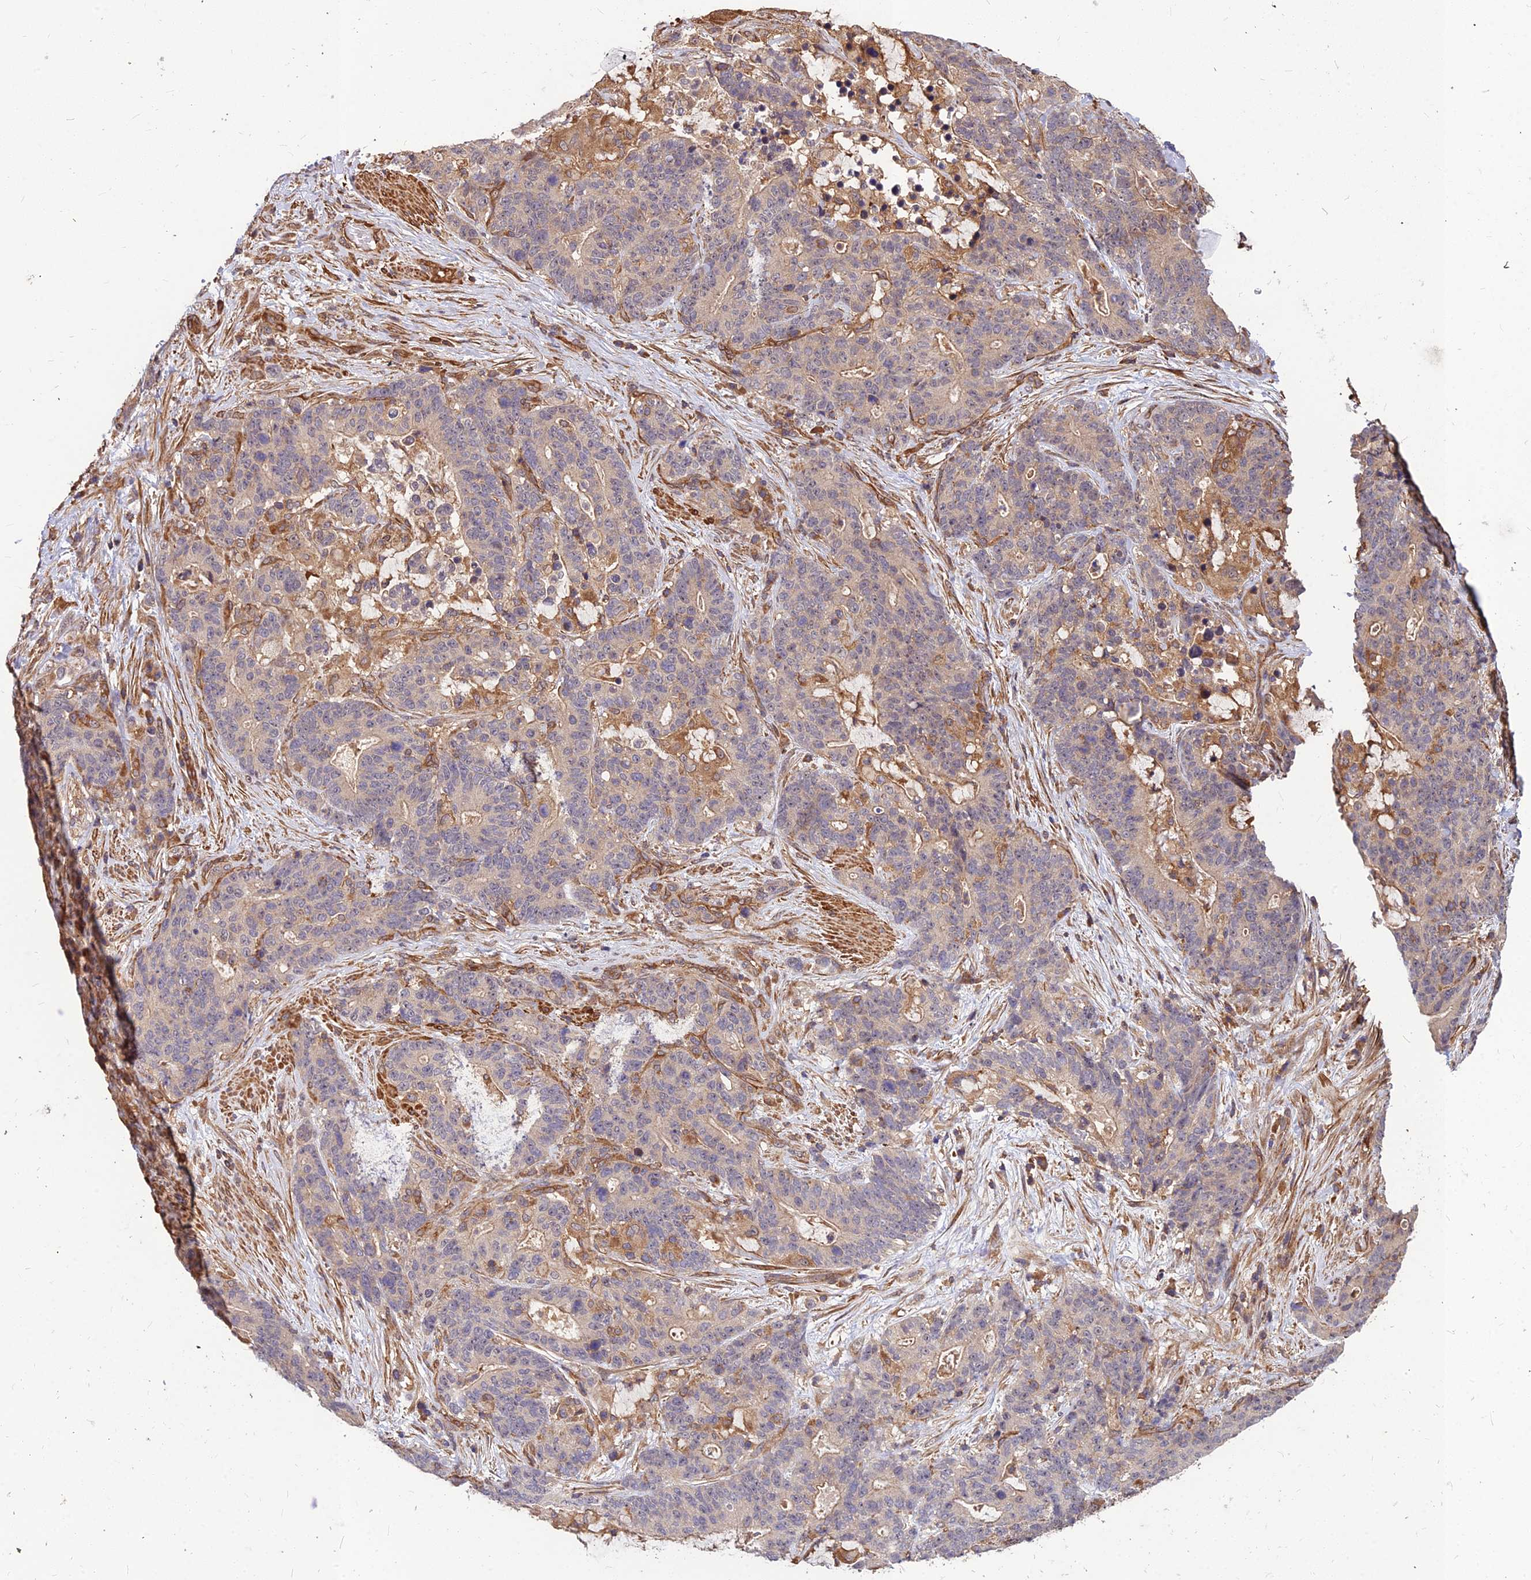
{"staining": {"intensity": "negative", "quantity": "none", "location": "none"}, "tissue": "stomach cancer", "cell_type": "Tumor cells", "image_type": "cancer", "snomed": [{"axis": "morphology", "description": "Normal tissue, NOS"}, {"axis": "morphology", "description": "Adenocarcinoma, NOS"}, {"axis": "topography", "description": "Stomach"}], "caption": "This photomicrograph is of stomach cancer stained with immunohistochemistry (IHC) to label a protein in brown with the nuclei are counter-stained blue. There is no staining in tumor cells. (DAB (3,3'-diaminobenzidine) immunohistochemistry, high magnification).", "gene": "ZNF467", "patient": {"sex": "female", "age": 64}}